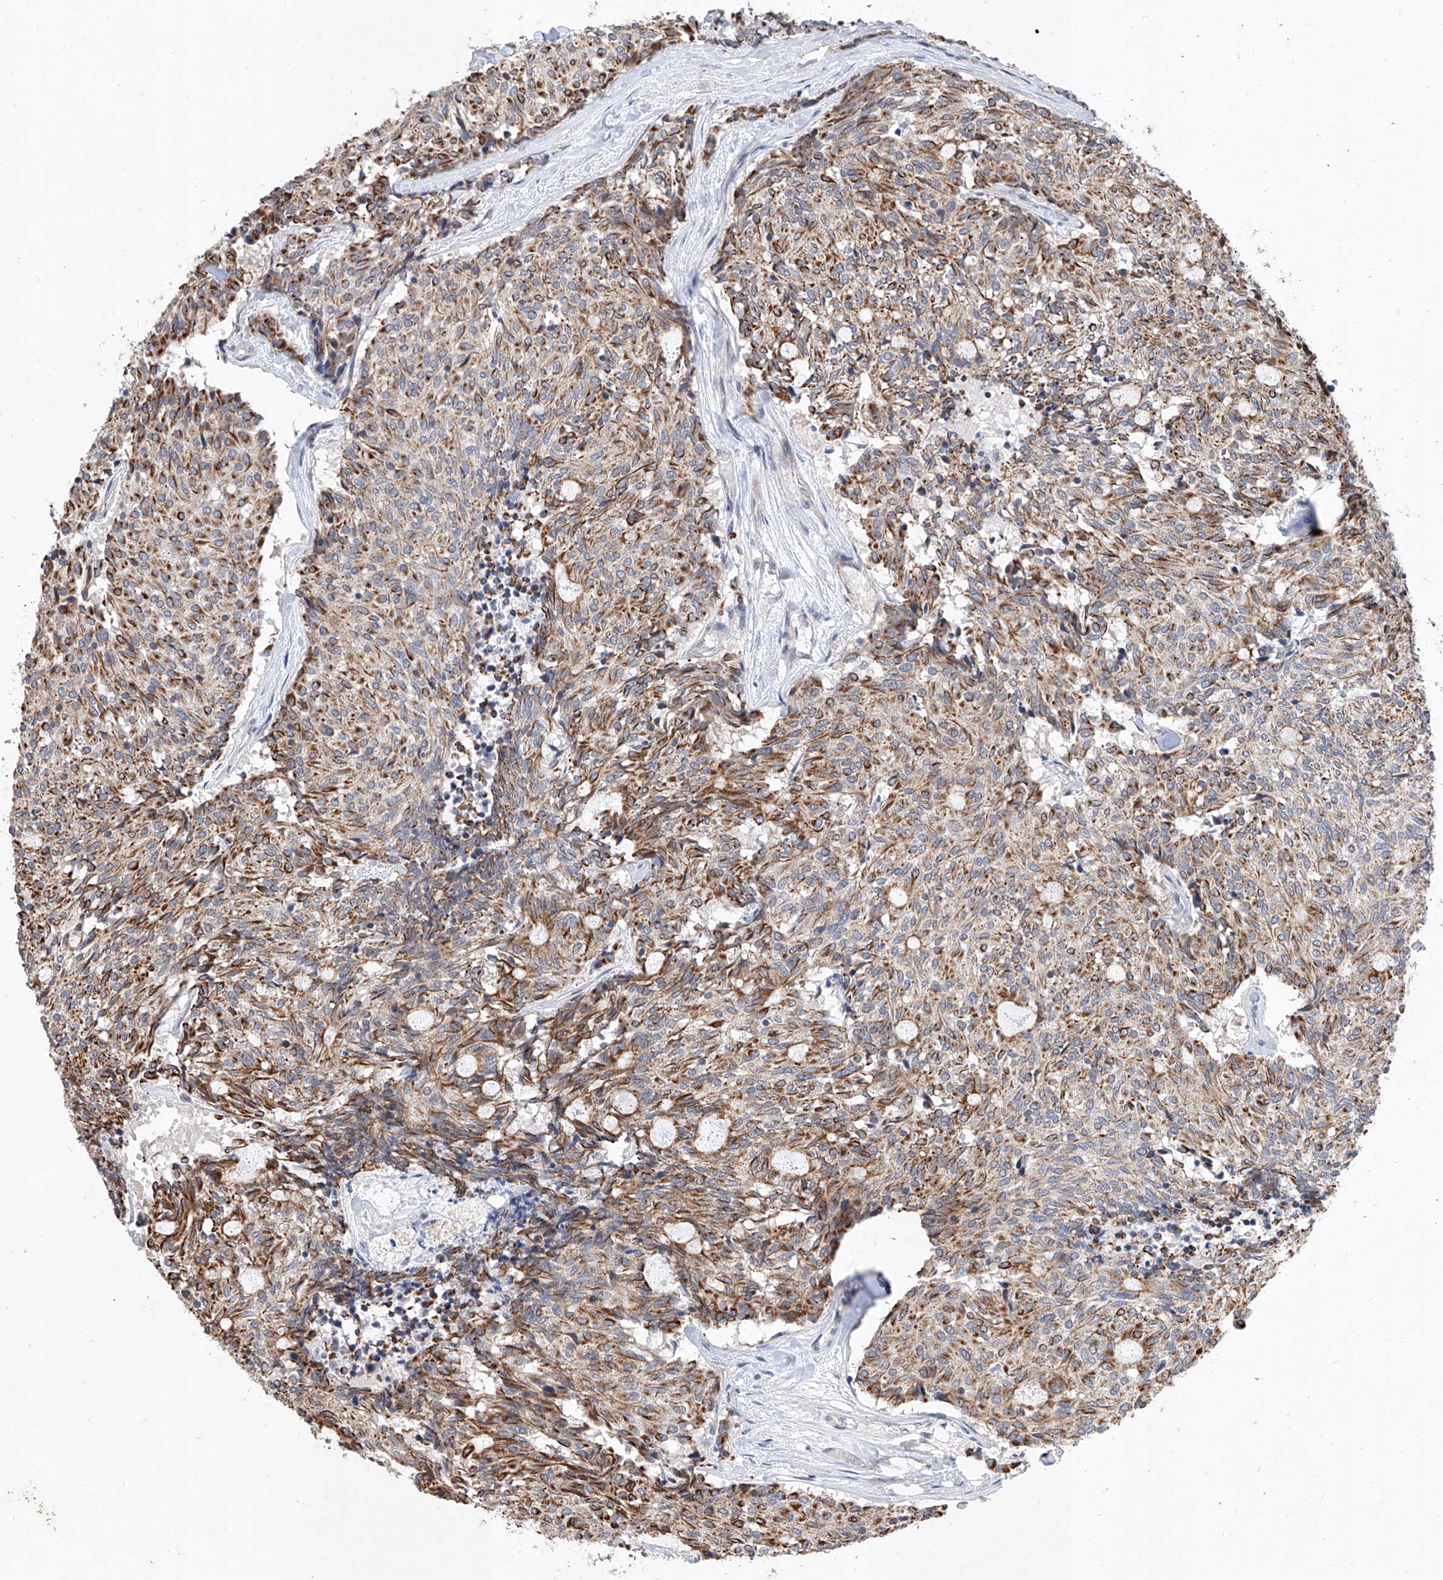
{"staining": {"intensity": "moderate", "quantity": ">75%", "location": "cytoplasmic/membranous"}, "tissue": "carcinoid", "cell_type": "Tumor cells", "image_type": "cancer", "snomed": [{"axis": "morphology", "description": "Carcinoid, malignant, NOS"}, {"axis": "topography", "description": "Pancreas"}], "caption": "The image demonstrates staining of carcinoid (malignant), revealing moderate cytoplasmic/membranous protein positivity (brown color) within tumor cells.", "gene": "MFSD4B", "patient": {"sex": "female", "age": 54}}